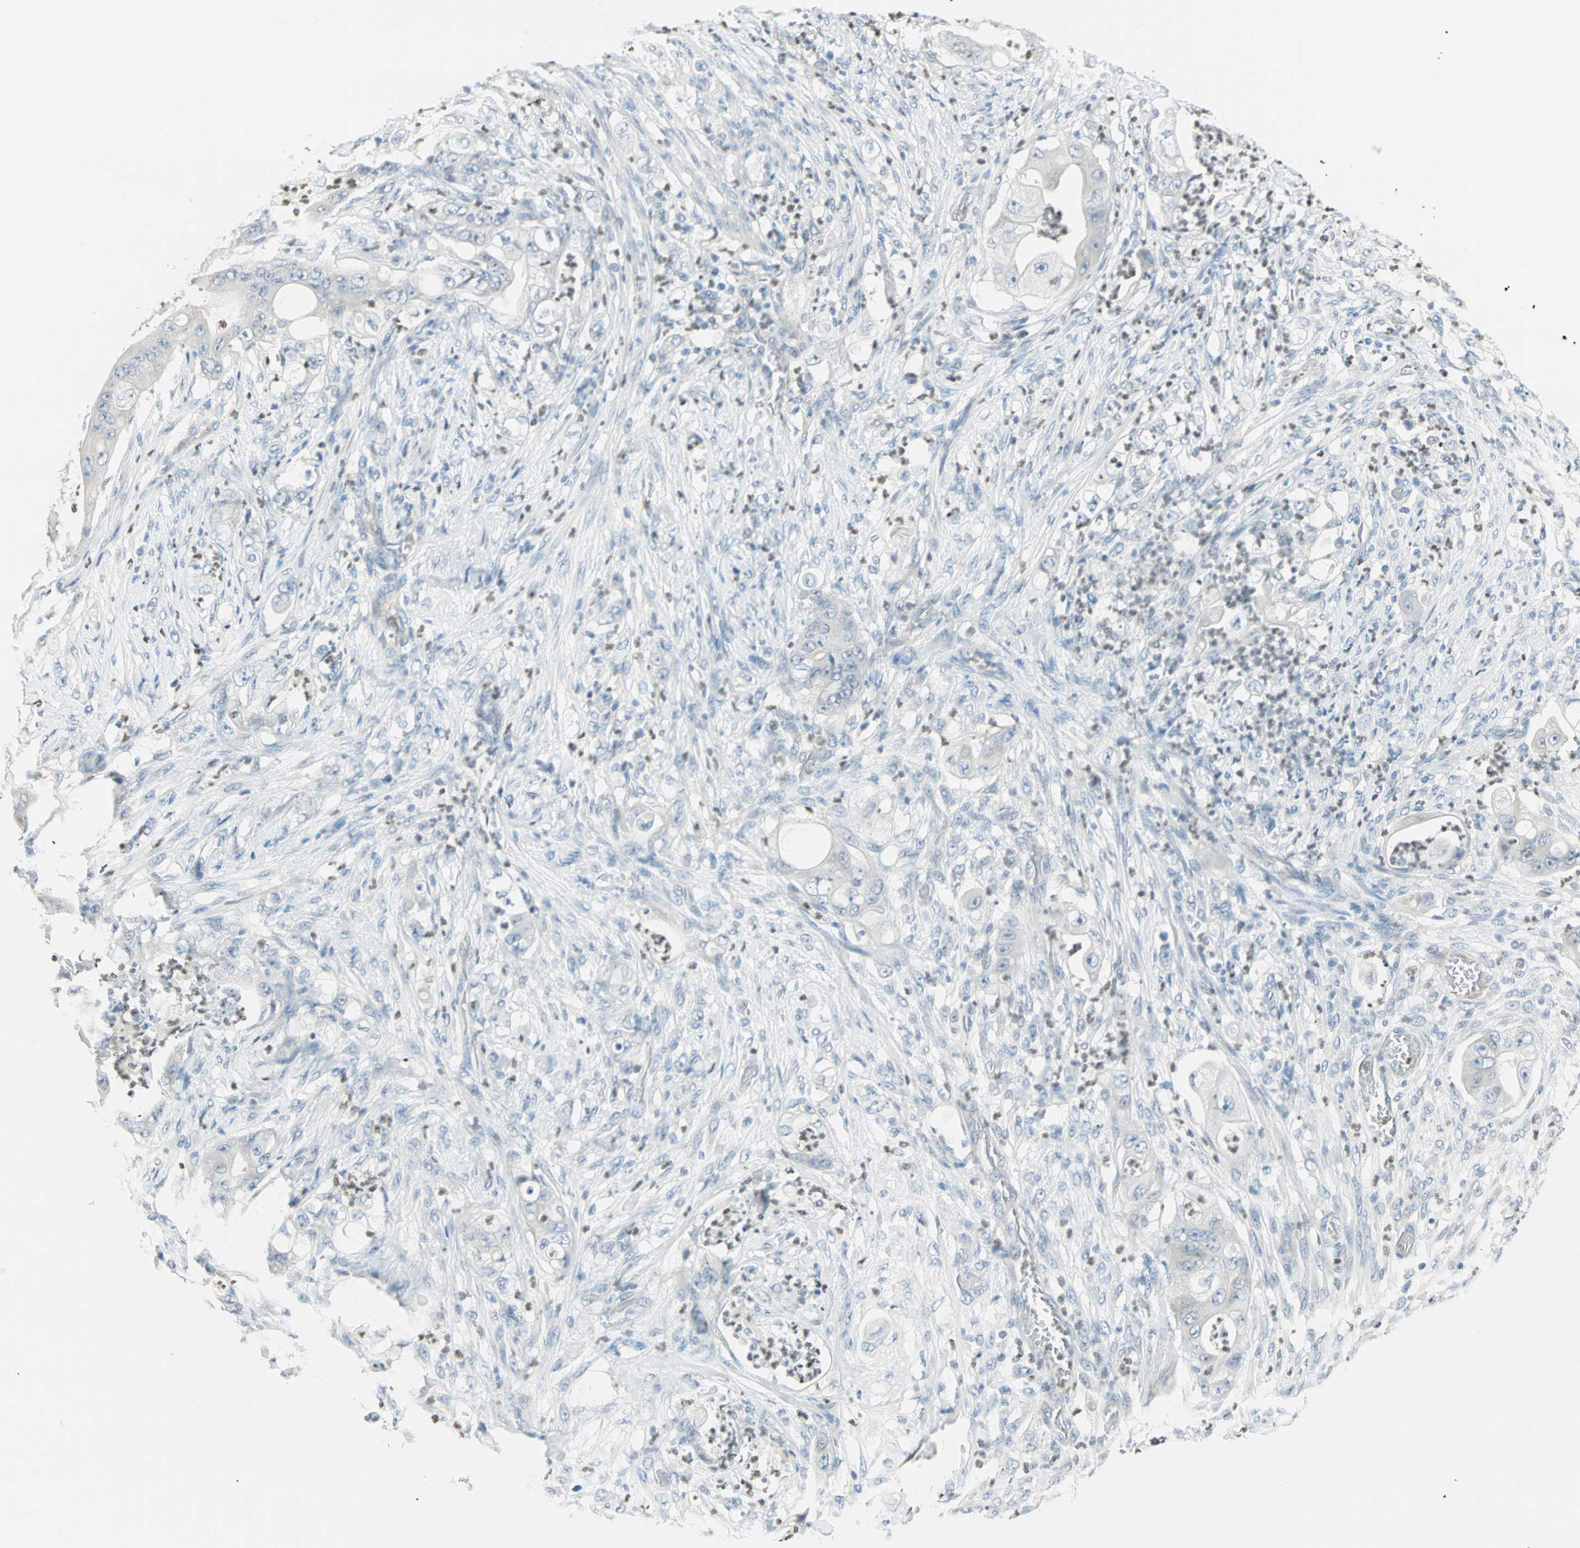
{"staining": {"intensity": "negative", "quantity": "none", "location": "none"}, "tissue": "stomach cancer", "cell_type": "Tumor cells", "image_type": "cancer", "snomed": [{"axis": "morphology", "description": "Adenocarcinoma, NOS"}, {"axis": "topography", "description": "Stomach"}], "caption": "There is no significant positivity in tumor cells of stomach cancer.", "gene": "MLLT10", "patient": {"sex": "female", "age": 73}}